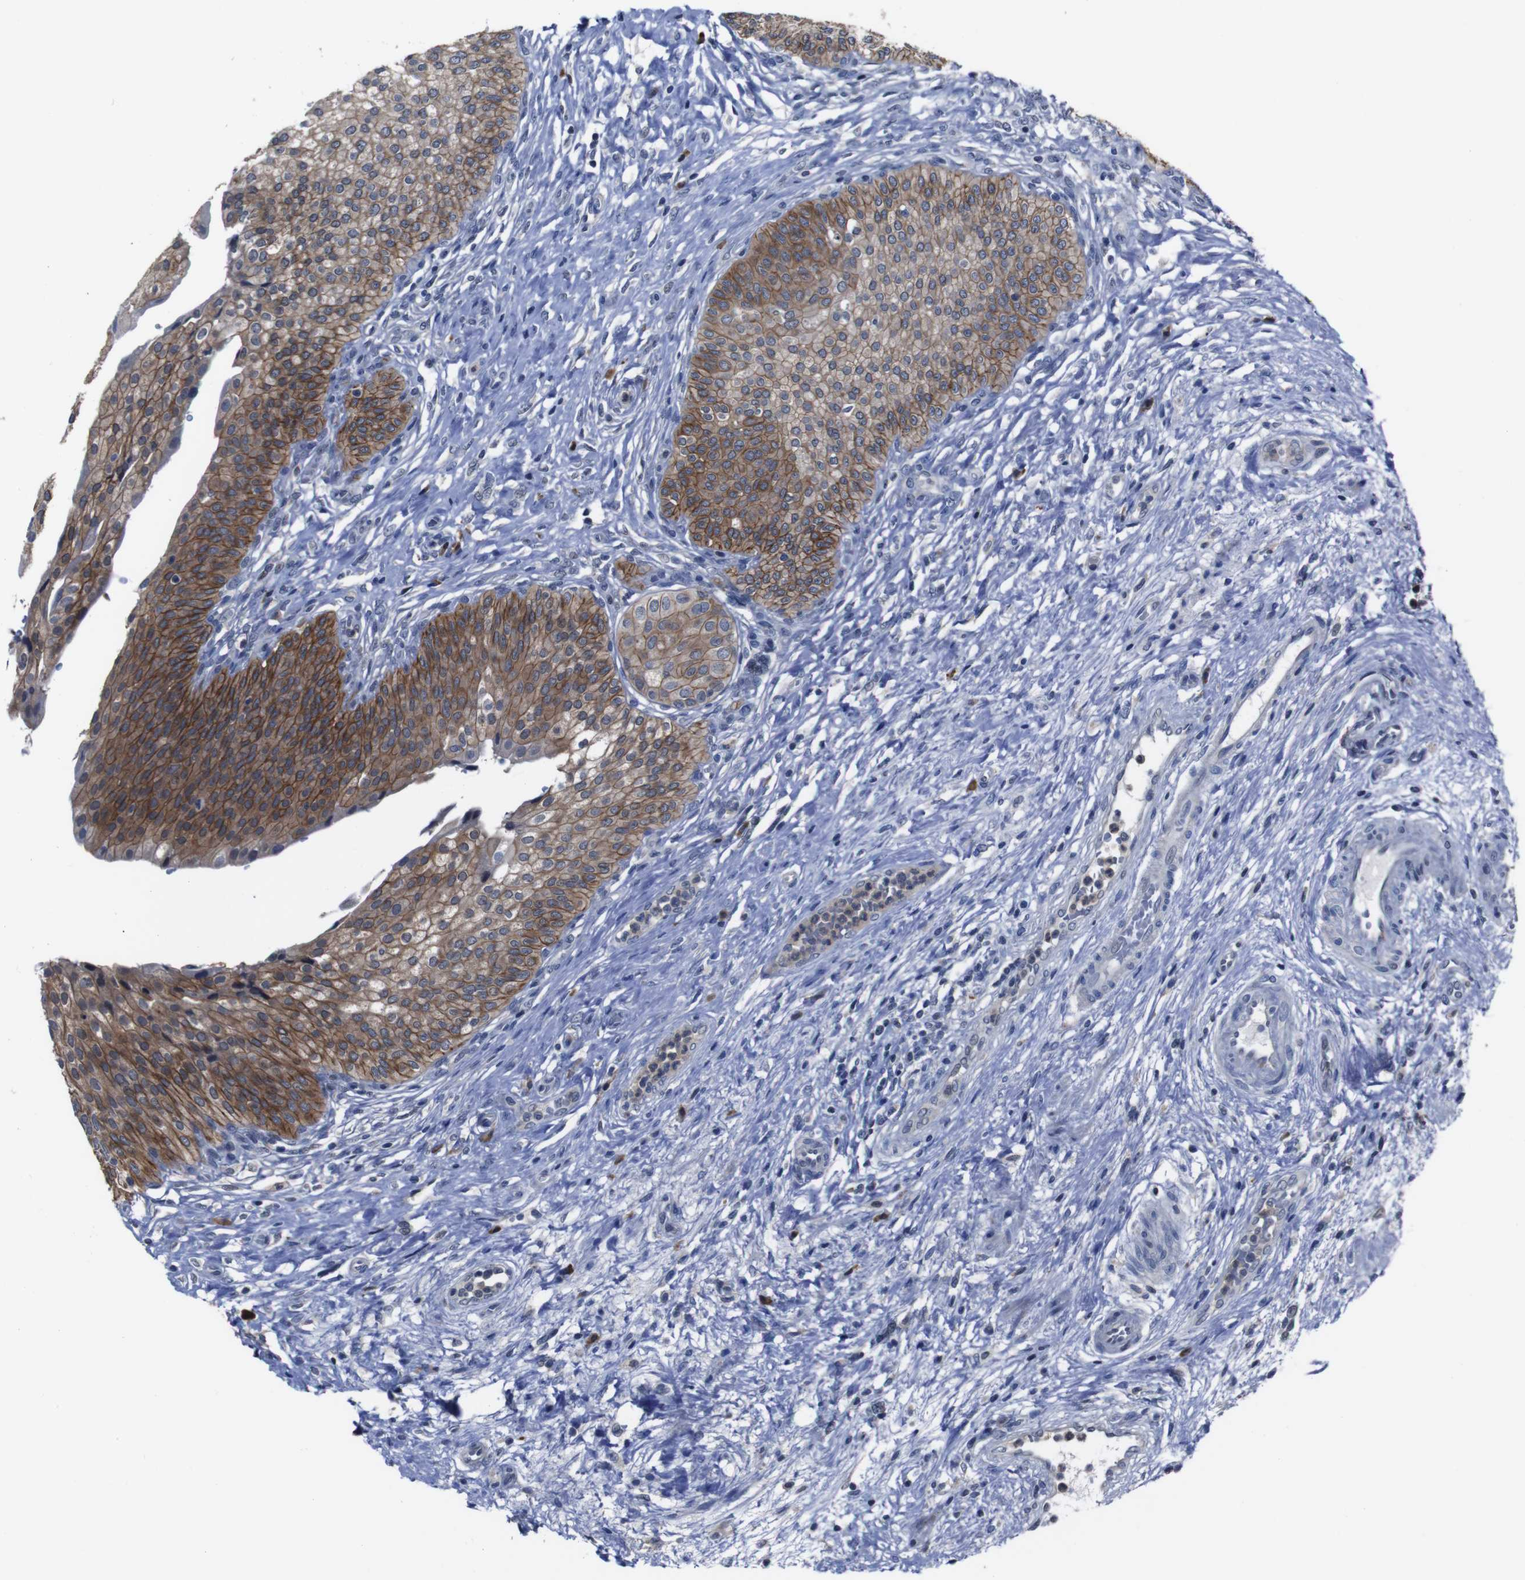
{"staining": {"intensity": "moderate", "quantity": ">75%", "location": "cytoplasmic/membranous"}, "tissue": "urinary bladder", "cell_type": "Urothelial cells", "image_type": "normal", "snomed": [{"axis": "morphology", "description": "Normal tissue, NOS"}, {"axis": "topography", "description": "Urinary bladder"}], "caption": "This is a histology image of IHC staining of benign urinary bladder, which shows moderate staining in the cytoplasmic/membranous of urothelial cells.", "gene": "SEMA4B", "patient": {"sex": "male", "age": 46}}